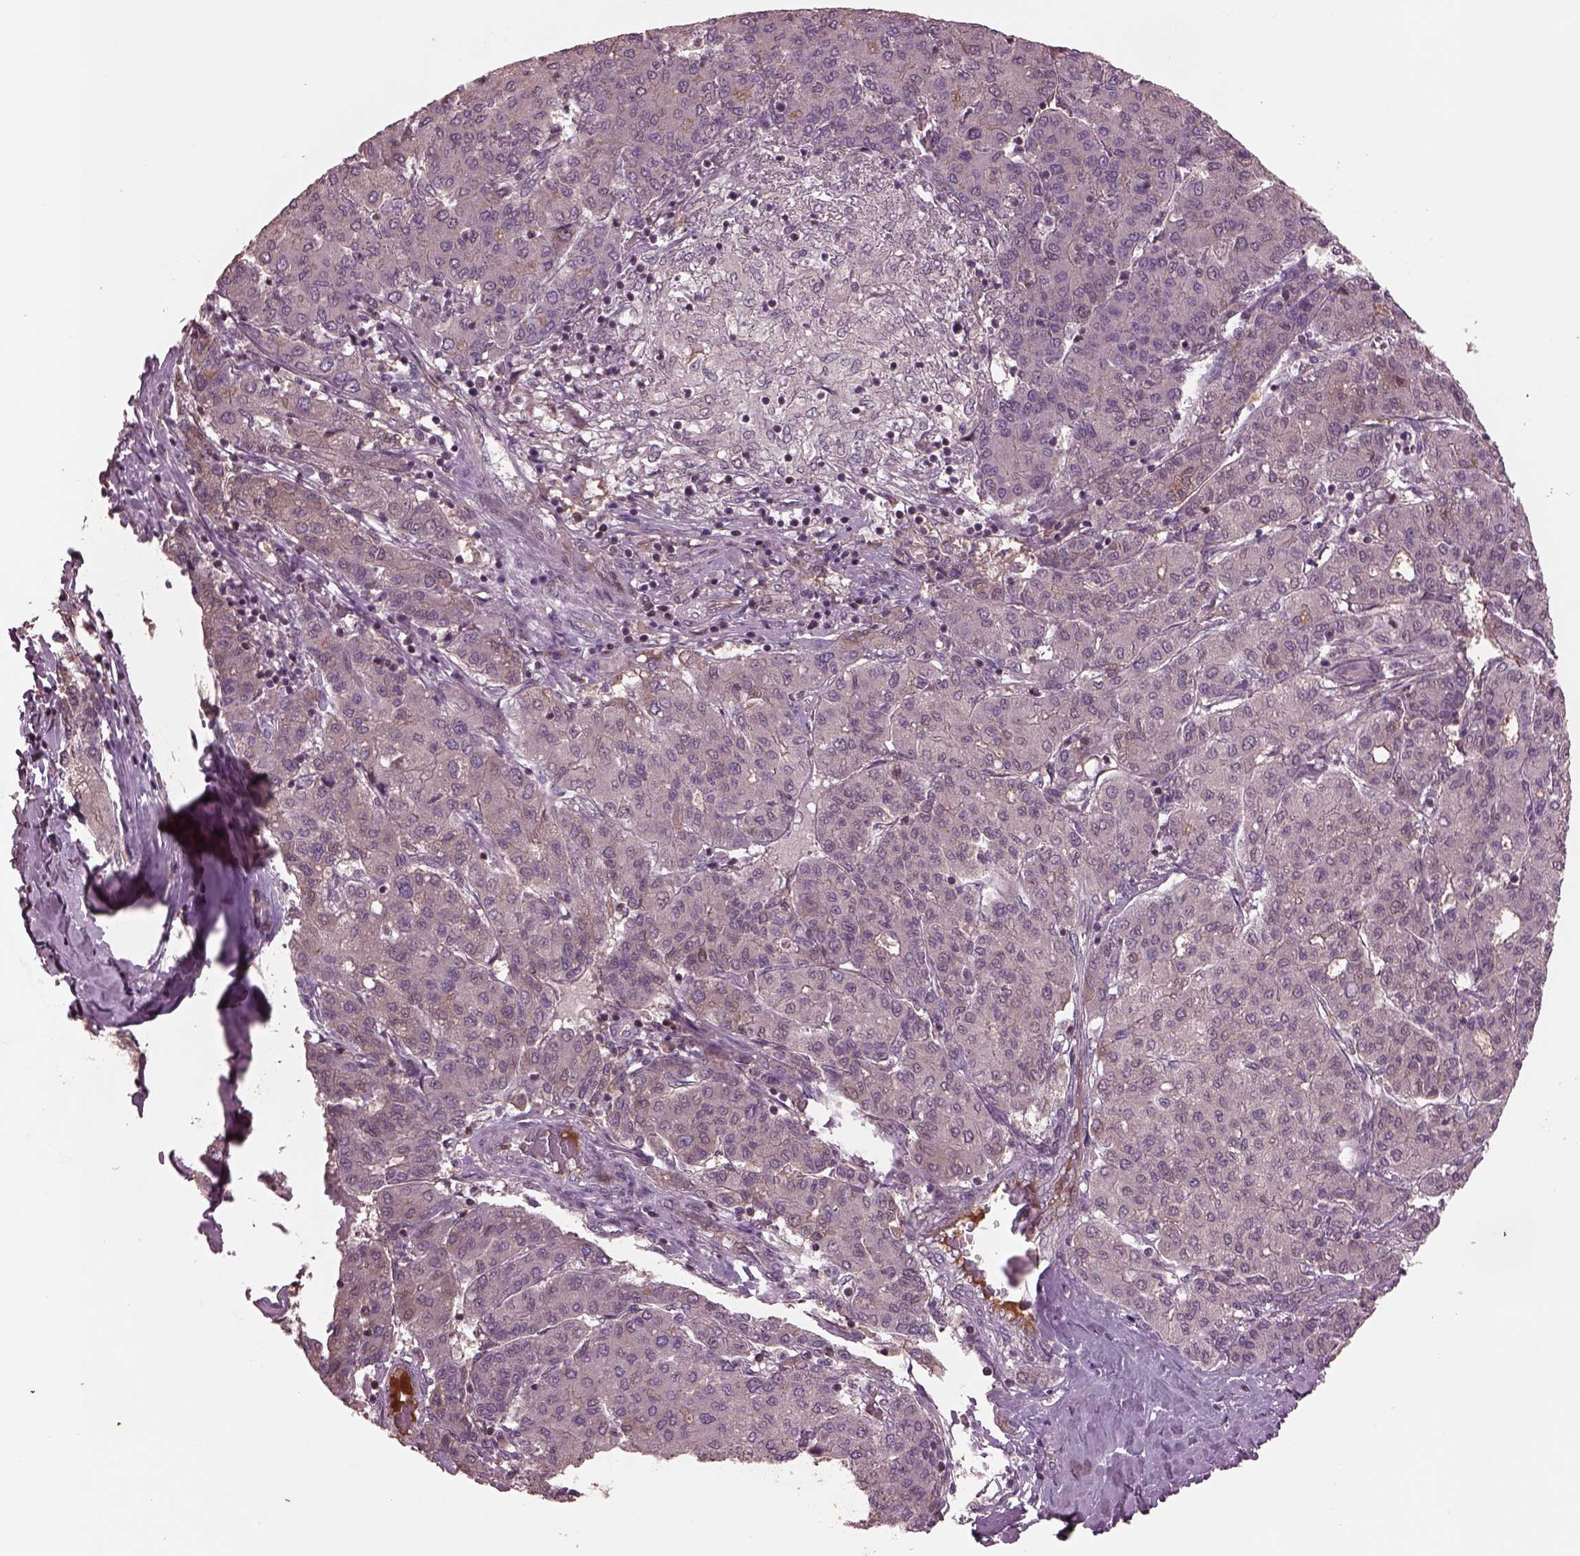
{"staining": {"intensity": "negative", "quantity": "none", "location": "none"}, "tissue": "liver cancer", "cell_type": "Tumor cells", "image_type": "cancer", "snomed": [{"axis": "morphology", "description": "Carcinoma, Hepatocellular, NOS"}, {"axis": "topography", "description": "Liver"}], "caption": "Protein analysis of hepatocellular carcinoma (liver) exhibits no significant staining in tumor cells. (Stains: DAB (3,3'-diaminobenzidine) IHC with hematoxylin counter stain, Microscopy: brightfield microscopy at high magnification).", "gene": "PTX4", "patient": {"sex": "male", "age": 65}}